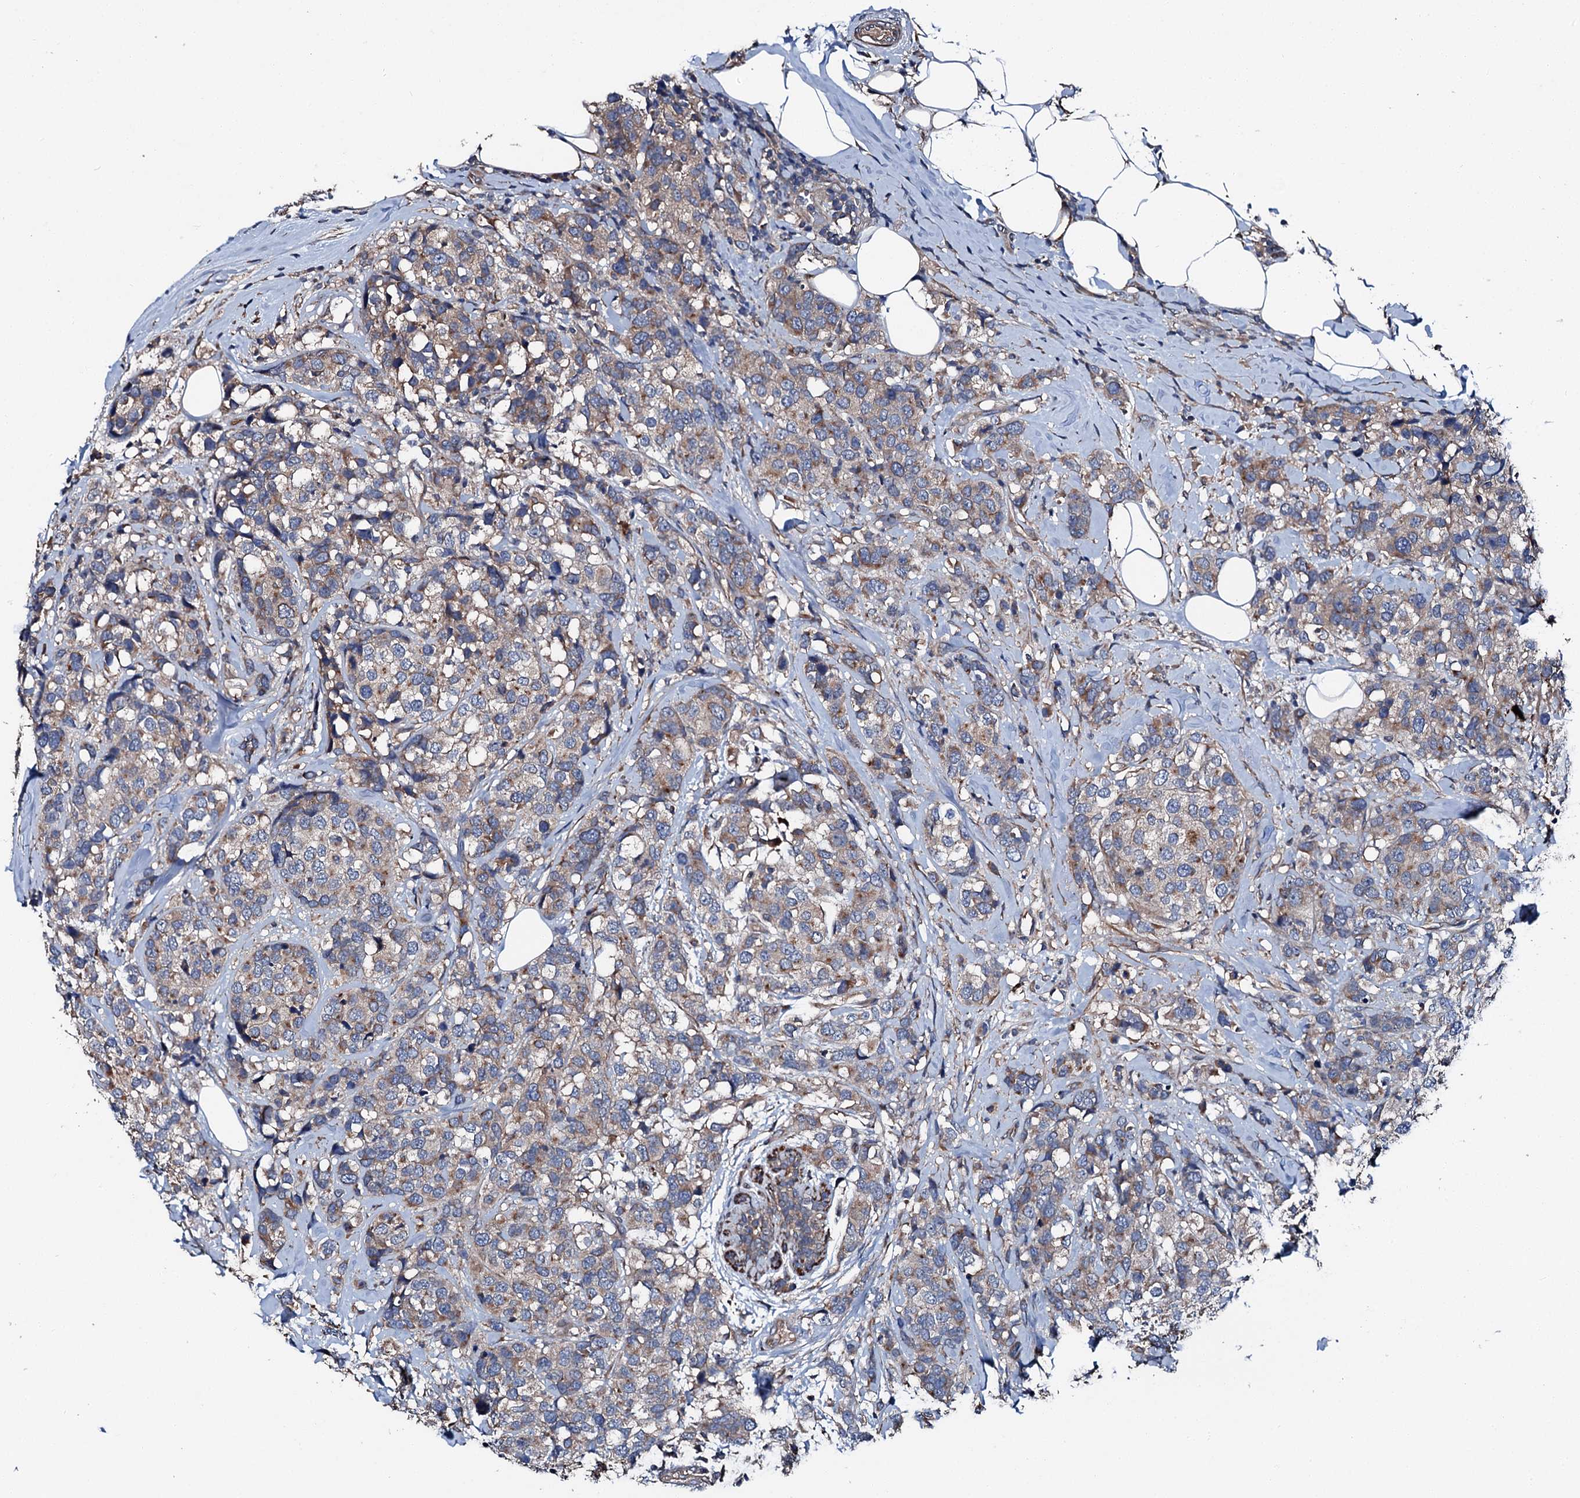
{"staining": {"intensity": "weak", "quantity": "25%-75%", "location": "cytoplasmic/membranous"}, "tissue": "breast cancer", "cell_type": "Tumor cells", "image_type": "cancer", "snomed": [{"axis": "morphology", "description": "Lobular carcinoma"}, {"axis": "topography", "description": "Breast"}], "caption": "DAB immunohistochemical staining of human breast lobular carcinoma displays weak cytoplasmic/membranous protein staining in approximately 25%-75% of tumor cells. The staining was performed using DAB (3,3'-diaminobenzidine) to visualize the protein expression in brown, while the nuclei were stained in blue with hematoxylin (Magnification: 20x).", "gene": "SLC22A25", "patient": {"sex": "female", "age": 59}}